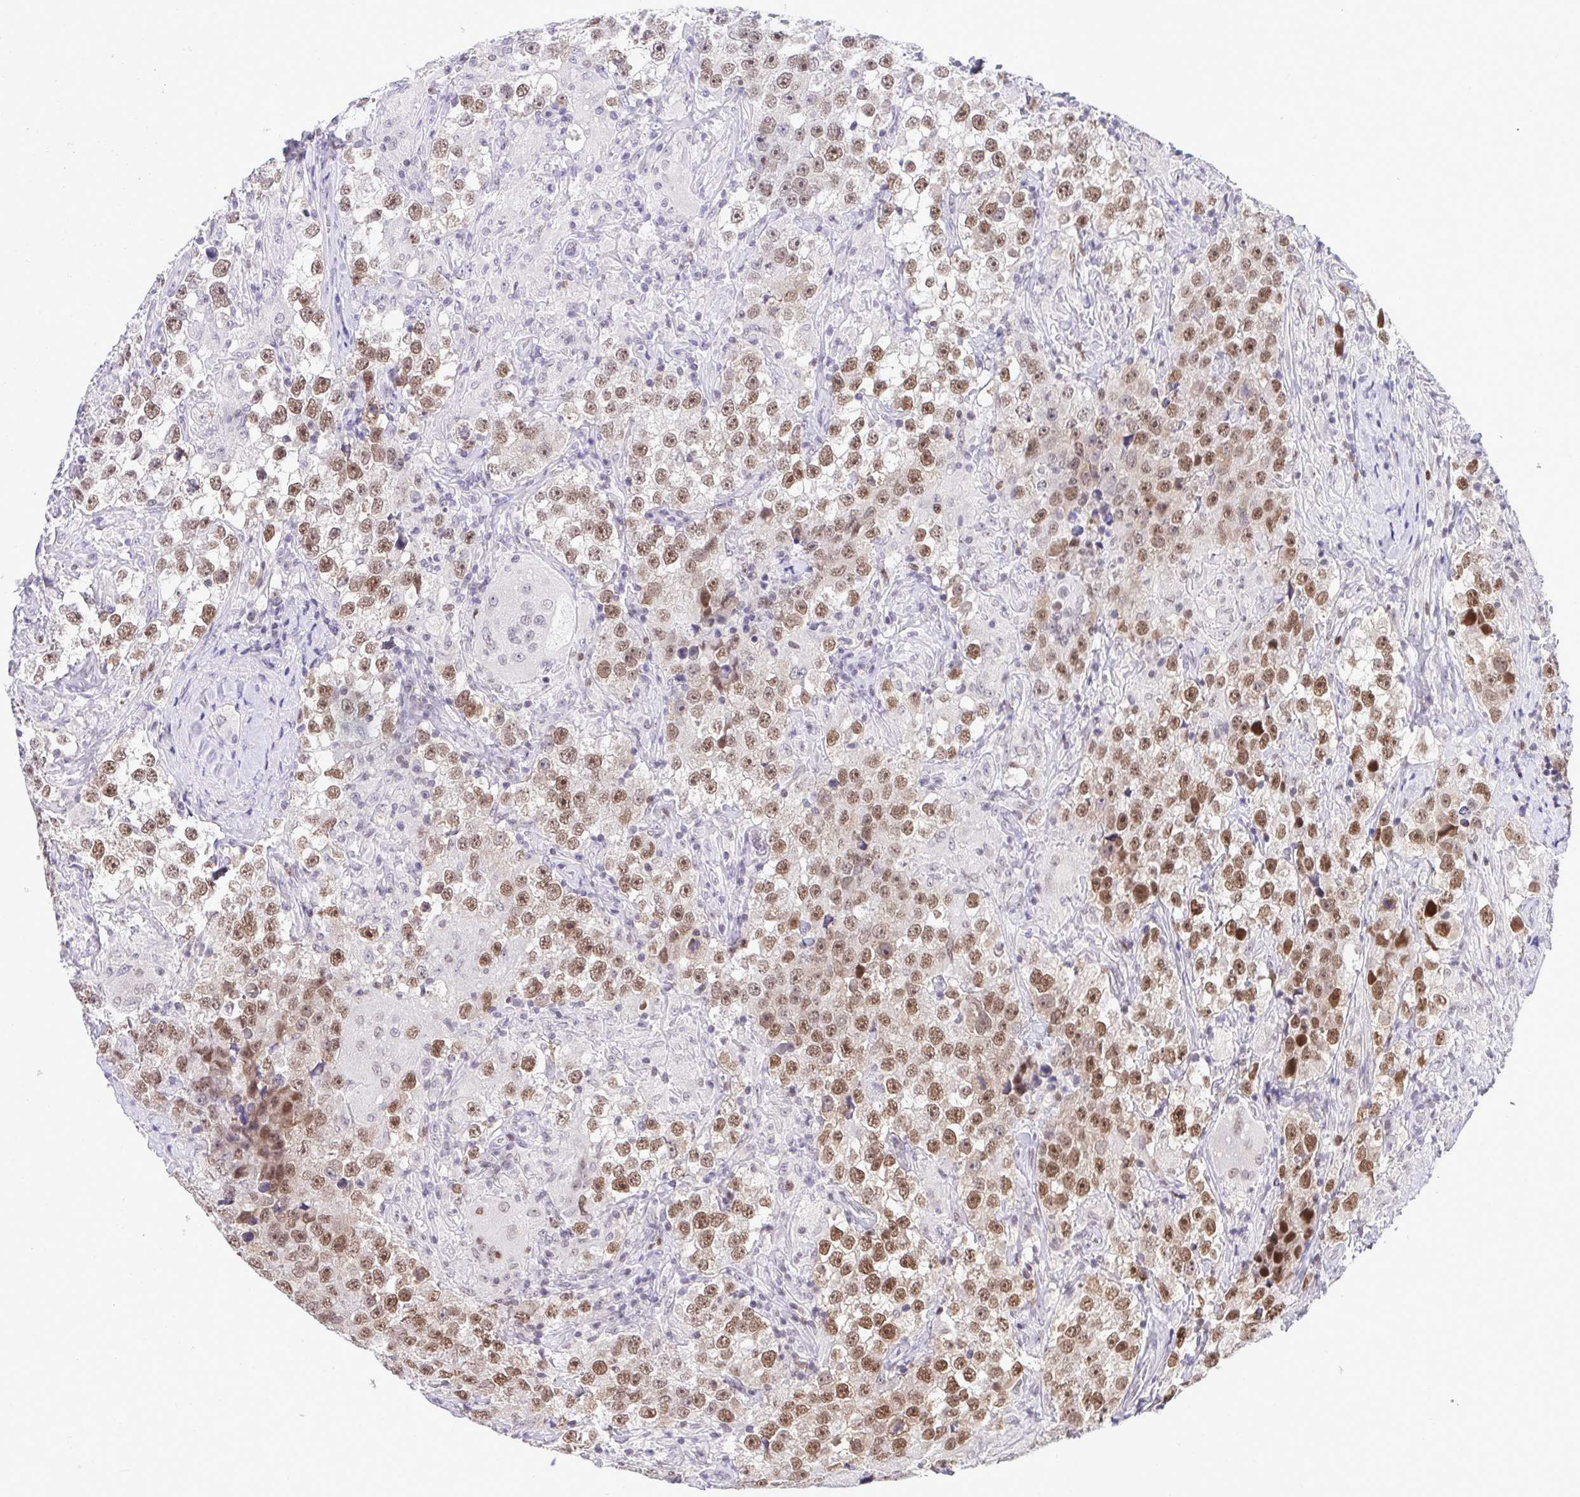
{"staining": {"intensity": "moderate", "quantity": ">75%", "location": "nuclear"}, "tissue": "testis cancer", "cell_type": "Tumor cells", "image_type": "cancer", "snomed": [{"axis": "morphology", "description": "Seminoma, NOS"}, {"axis": "topography", "description": "Testis"}], "caption": "Testis cancer (seminoma) stained with a brown dye demonstrates moderate nuclear positive expression in approximately >75% of tumor cells.", "gene": "RFC4", "patient": {"sex": "male", "age": 46}}